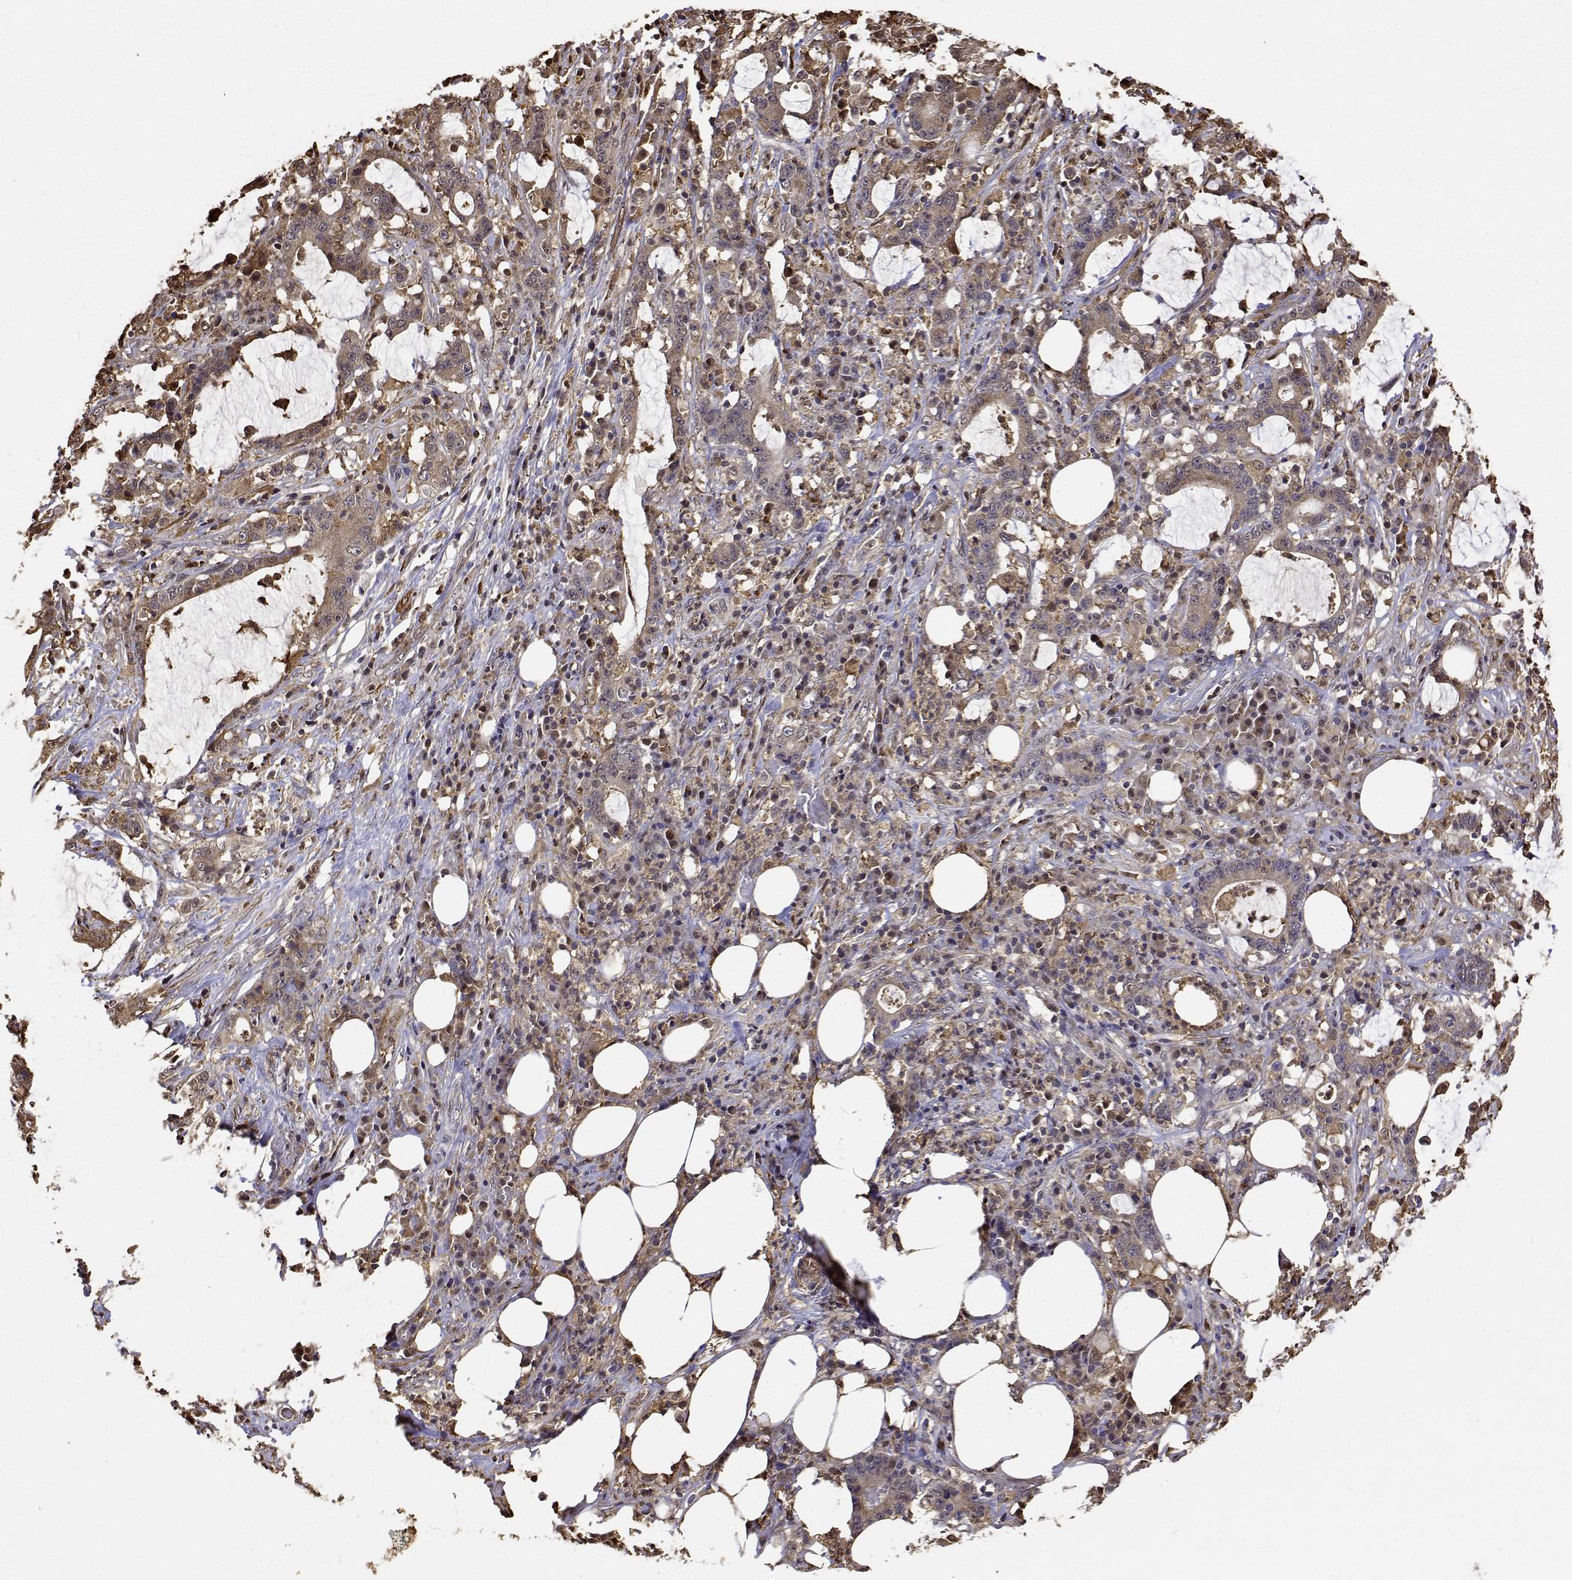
{"staining": {"intensity": "moderate", "quantity": ">75%", "location": "cytoplasmic/membranous"}, "tissue": "stomach cancer", "cell_type": "Tumor cells", "image_type": "cancer", "snomed": [{"axis": "morphology", "description": "Adenocarcinoma, NOS"}, {"axis": "topography", "description": "Stomach, upper"}], "caption": "A histopathology image showing moderate cytoplasmic/membranous positivity in approximately >75% of tumor cells in stomach cancer, as visualized by brown immunohistochemical staining.", "gene": "PCID2", "patient": {"sex": "male", "age": 68}}